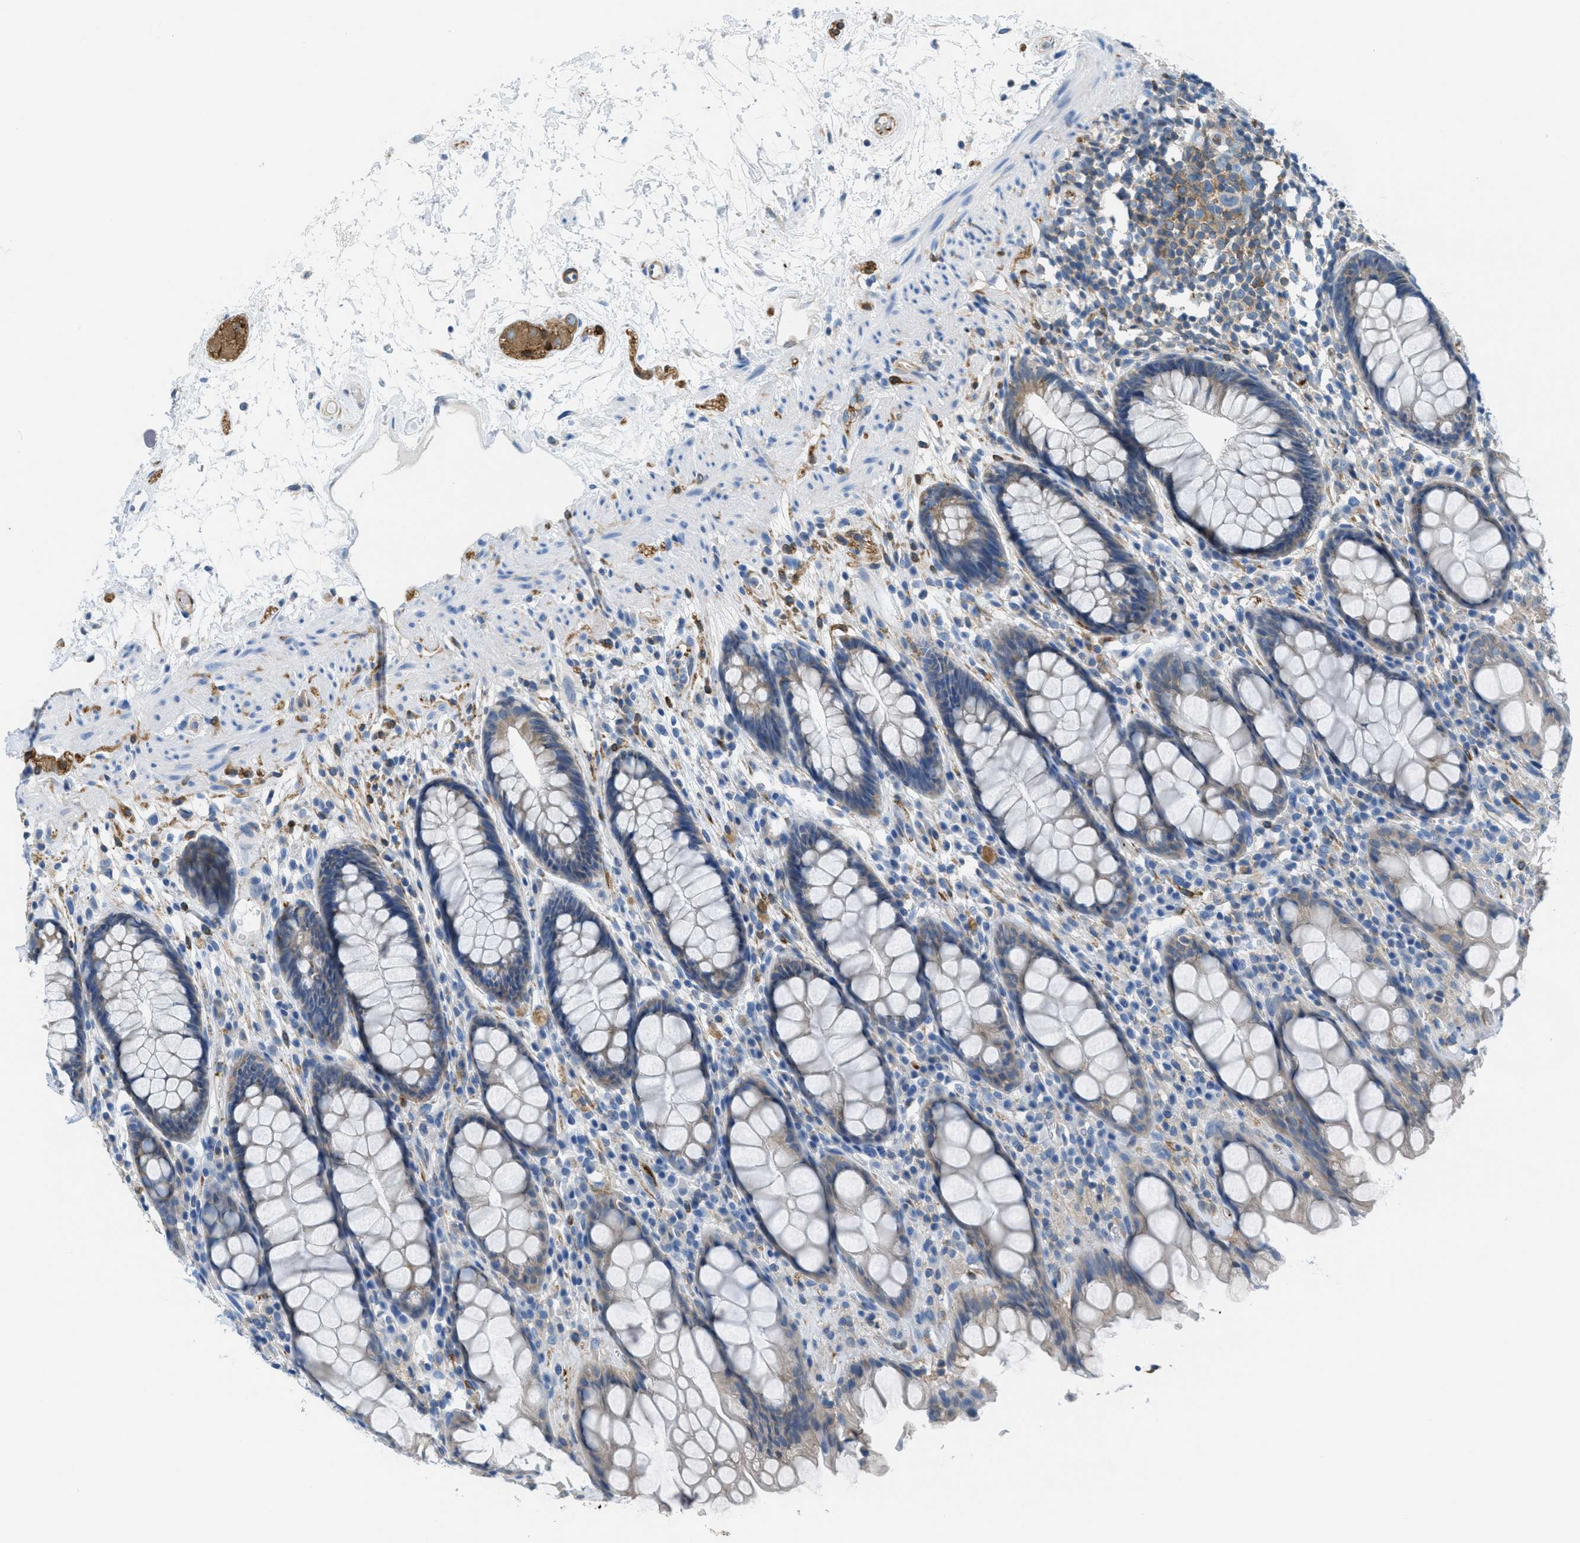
{"staining": {"intensity": "weak", "quantity": "25%-75%", "location": "cytoplasmic/membranous"}, "tissue": "rectum", "cell_type": "Glandular cells", "image_type": "normal", "snomed": [{"axis": "morphology", "description": "Normal tissue, NOS"}, {"axis": "topography", "description": "Rectum"}], "caption": "Weak cytoplasmic/membranous protein positivity is identified in about 25%-75% of glandular cells in rectum. The staining was performed using DAB, with brown indicating positive protein expression. Nuclei are stained blue with hematoxylin.", "gene": "MAPRE2", "patient": {"sex": "male", "age": 64}}